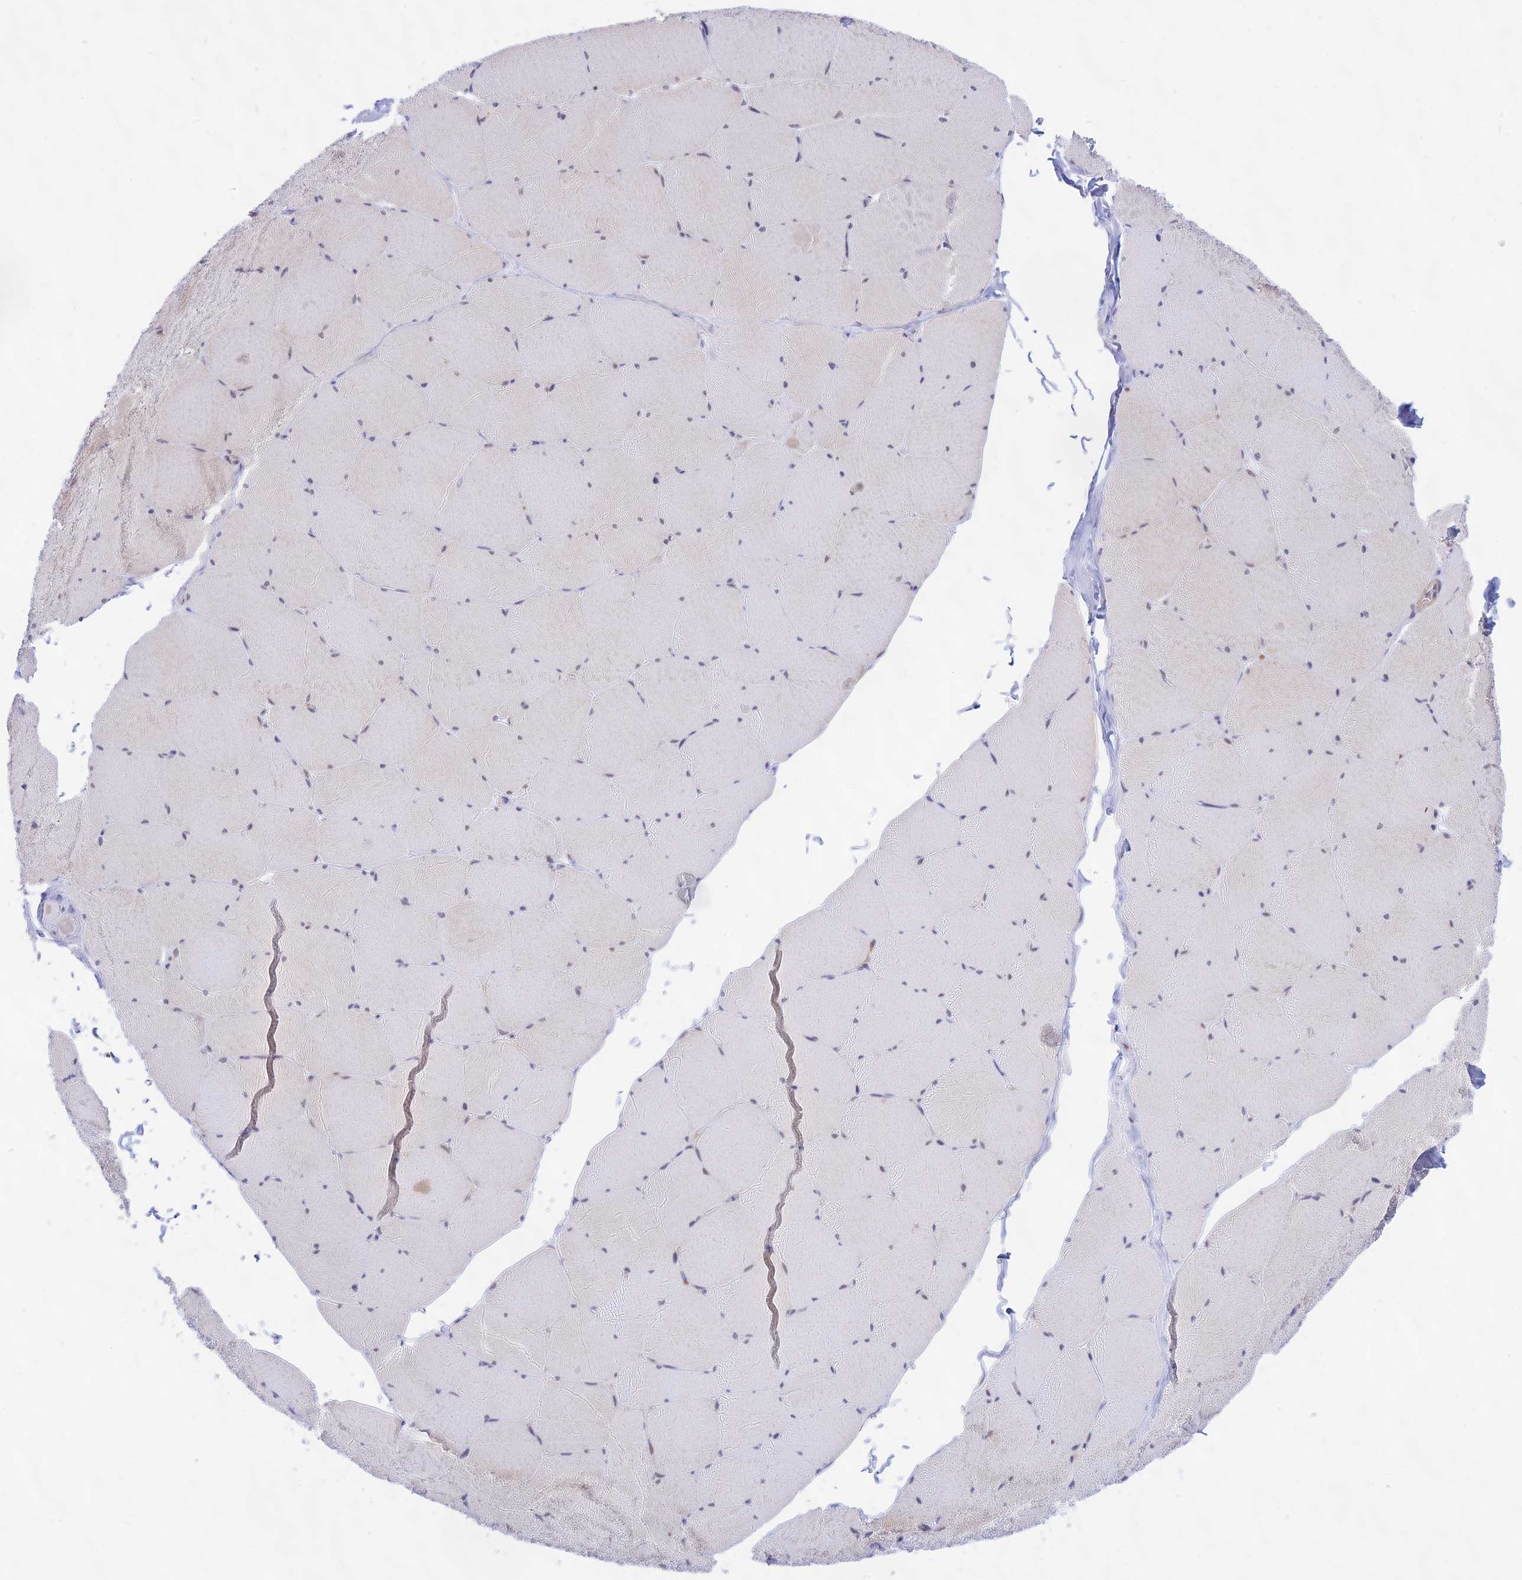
{"staining": {"intensity": "moderate", "quantity": "<25%", "location": "cytoplasmic/membranous"}, "tissue": "skeletal muscle", "cell_type": "Myocytes", "image_type": "normal", "snomed": [{"axis": "morphology", "description": "Normal tissue, NOS"}, {"axis": "topography", "description": "Skeletal muscle"}, {"axis": "topography", "description": "Head-Neck"}], "caption": "Immunohistochemical staining of normal human skeletal muscle displays low levels of moderate cytoplasmic/membranous positivity in approximately <25% of myocytes. The staining is performed using DAB (3,3'-diaminobenzidine) brown chromogen to label protein expression. The nuclei are counter-stained blue using hematoxylin.", "gene": "KRR1", "patient": {"sex": "male", "age": 66}}